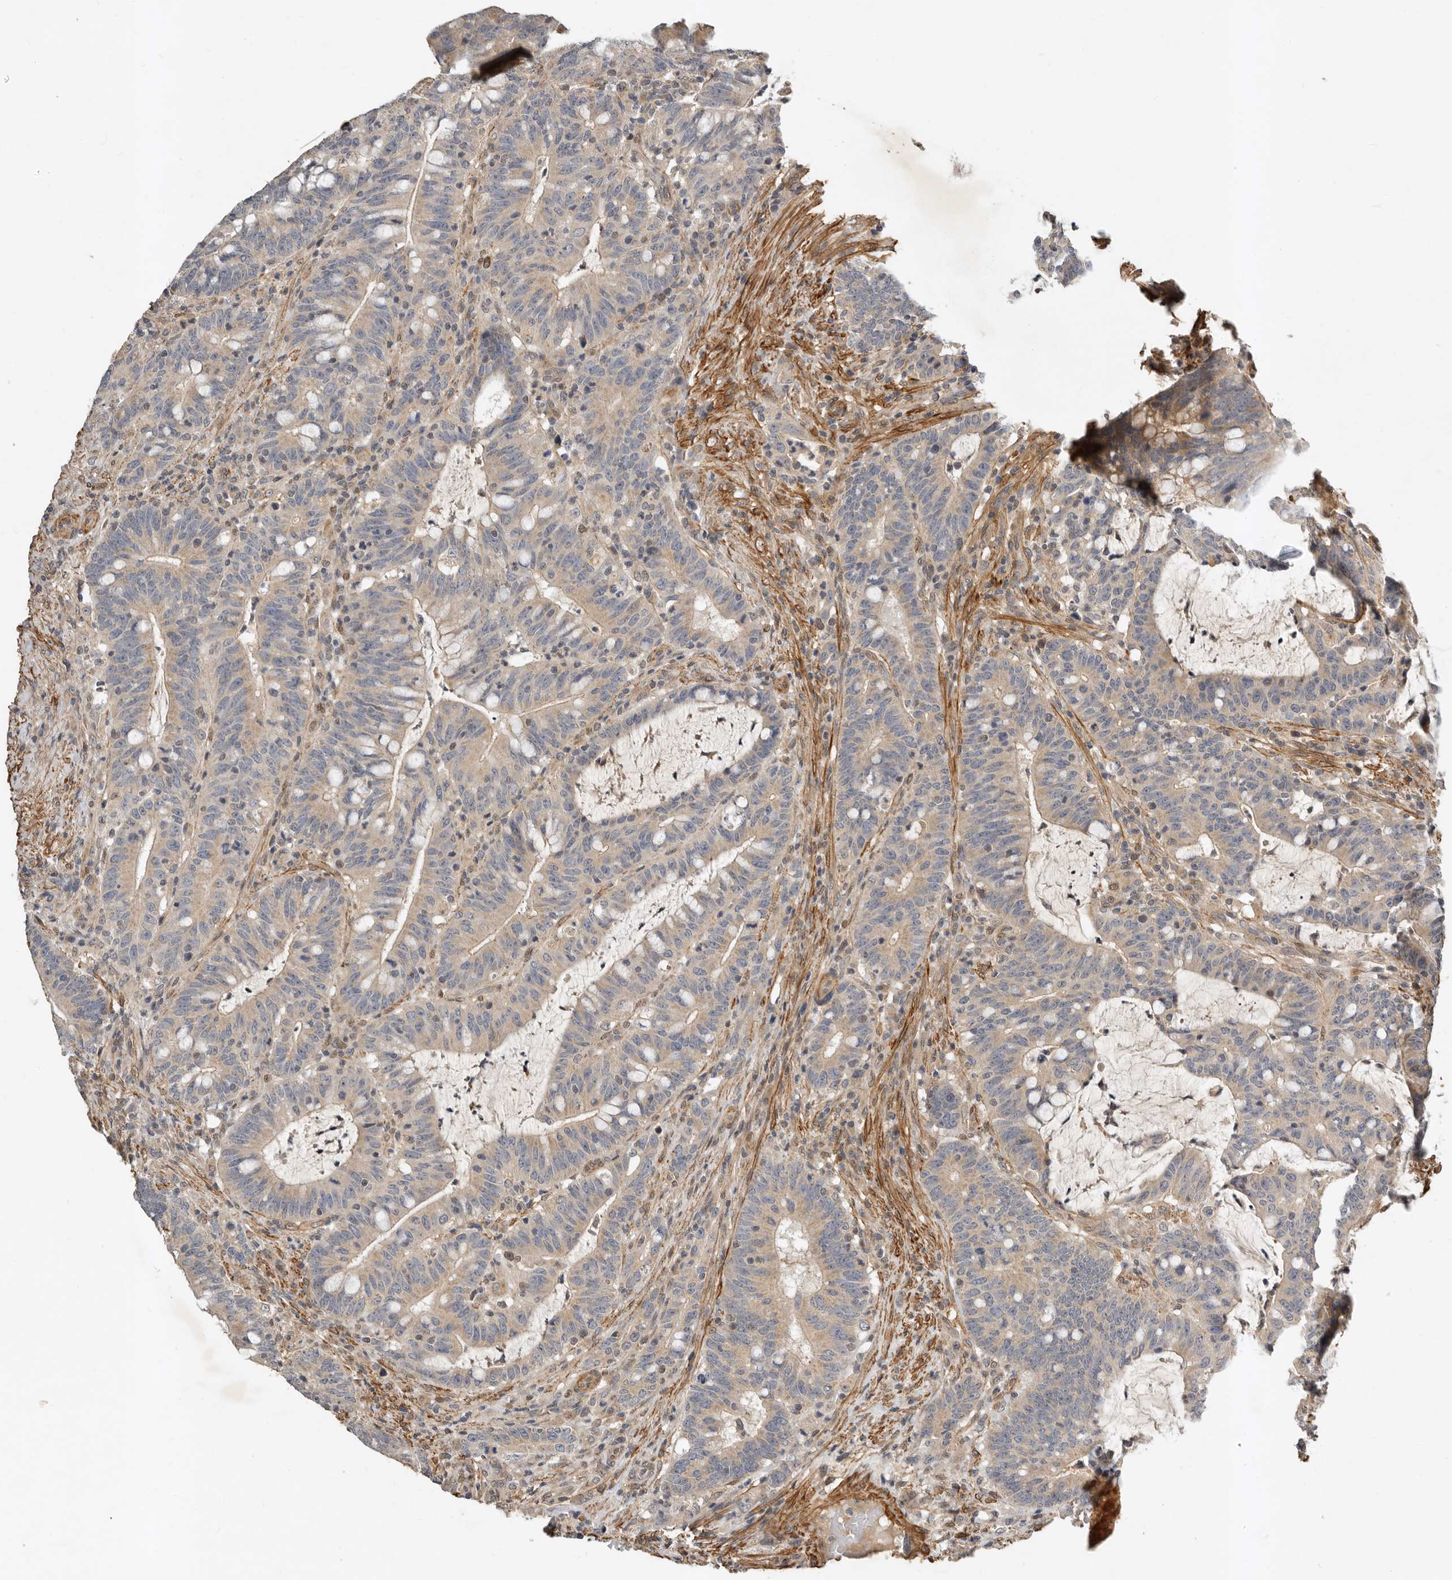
{"staining": {"intensity": "weak", "quantity": "25%-75%", "location": "cytoplasmic/membranous"}, "tissue": "colorectal cancer", "cell_type": "Tumor cells", "image_type": "cancer", "snomed": [{"axis": "morphology", "description": "Adenocarcinoma, NOS"}, {"axis": "topography", "description": "Colon"}], "caption": "Protein staining by immunohistochemistry (IHC) displays weak cytoplasmic/membranous staining in about 25%-75% of tumor cells in colorectal adenocarcinoma.", "gene": "RNF157", "patient": {"sex": "female", "age": 66}}